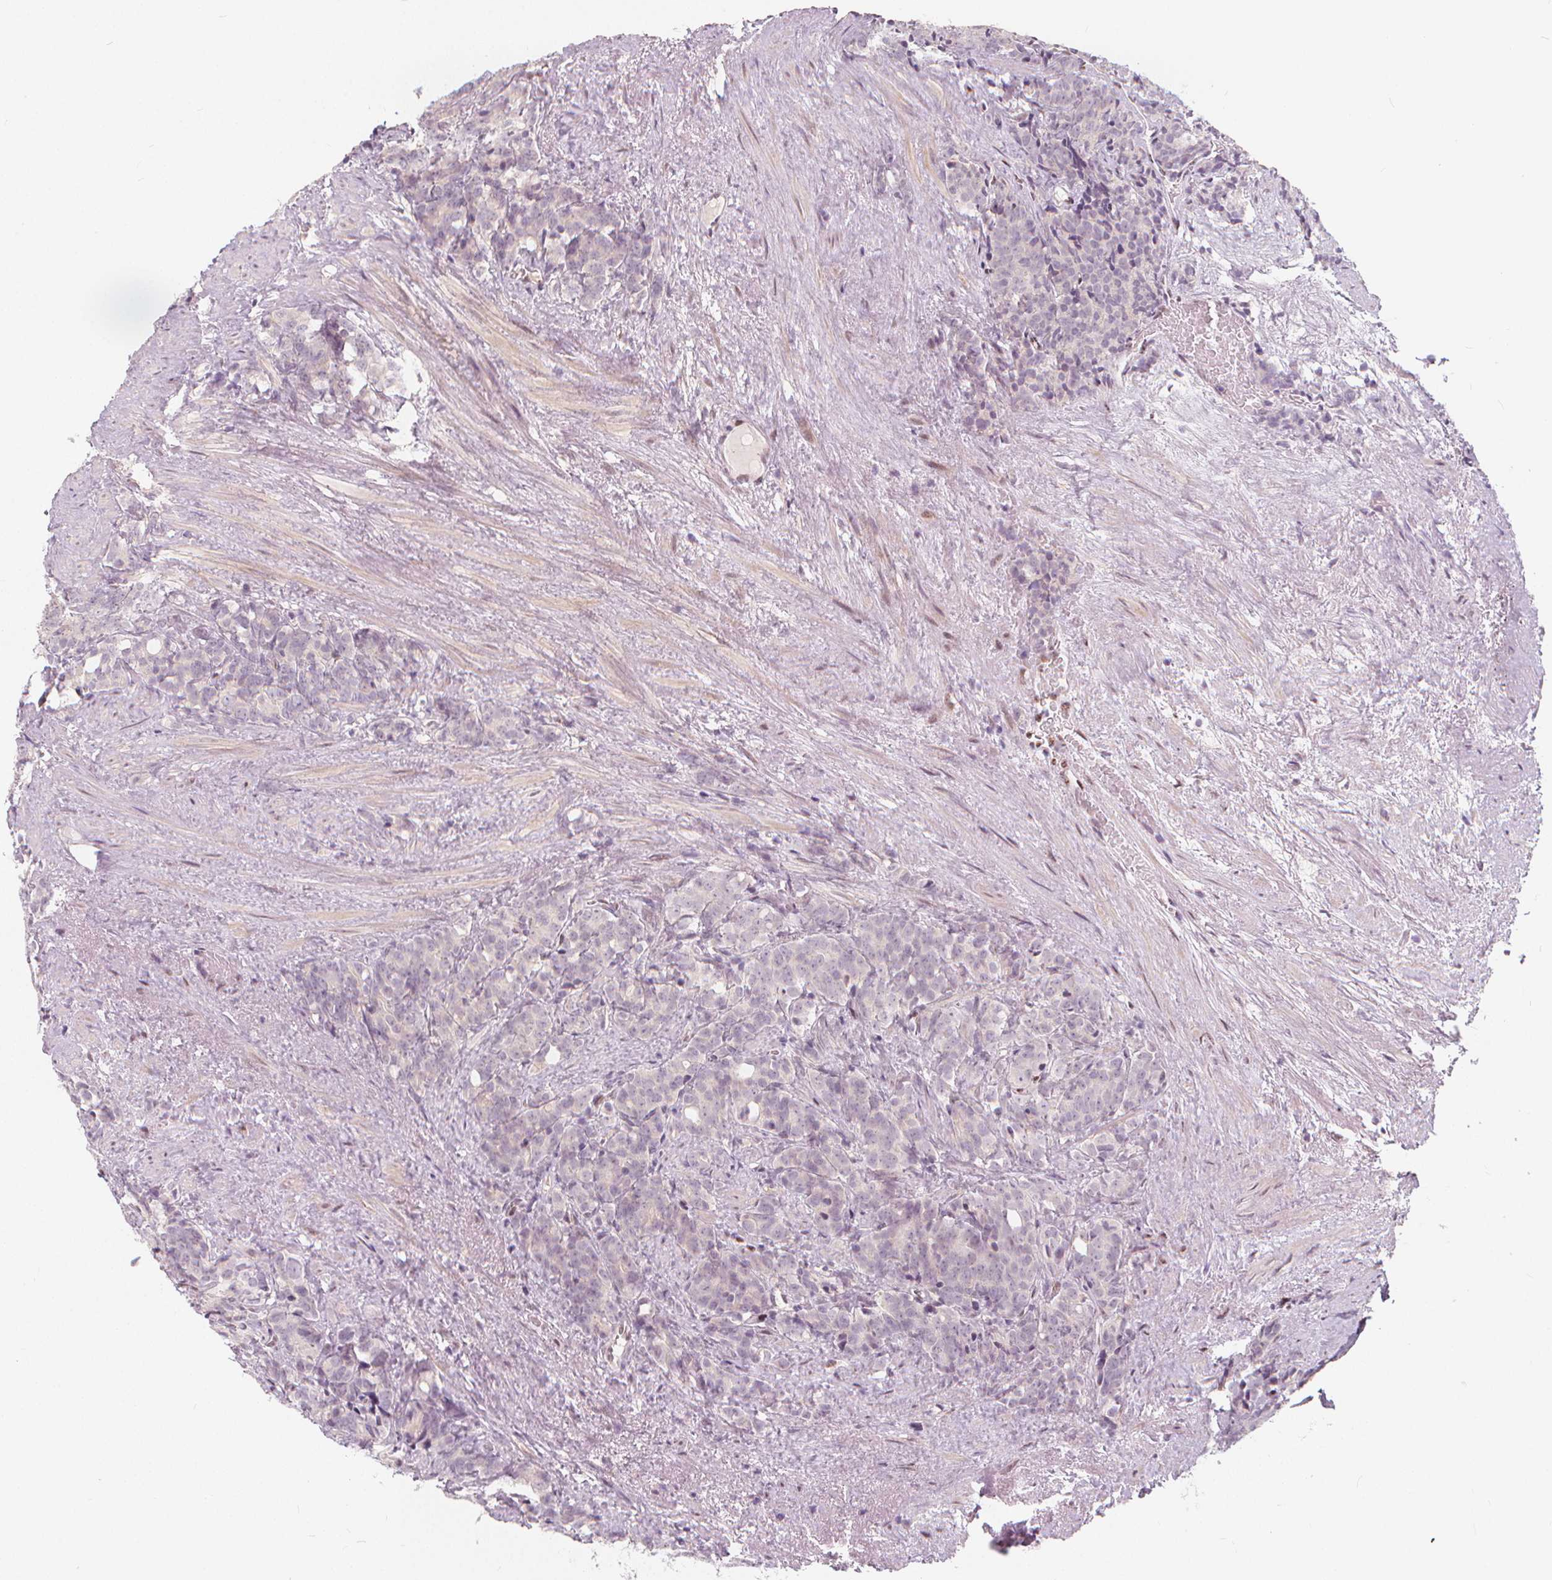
{"staining": {"intensity": "negative", "quantity": "none", "location": "none"}, "tissue": "prostate cancer", "cell_type": "Tumor cells", "image_type": "cancer", "snomed": [{"axis": "morphology", "description": "Adenocarcinoma, High grade"}, {"axis": "topography", "description": "Prostate"}], "caption": "DAB (3,3'-diaminobenzidine) immunohistochemical staining of high-grade adenocarcinoma (prostate) shows no significant staining in tumor cells.", "gene": "DRC3", "patient": {"sex": "male", "age": 84}}